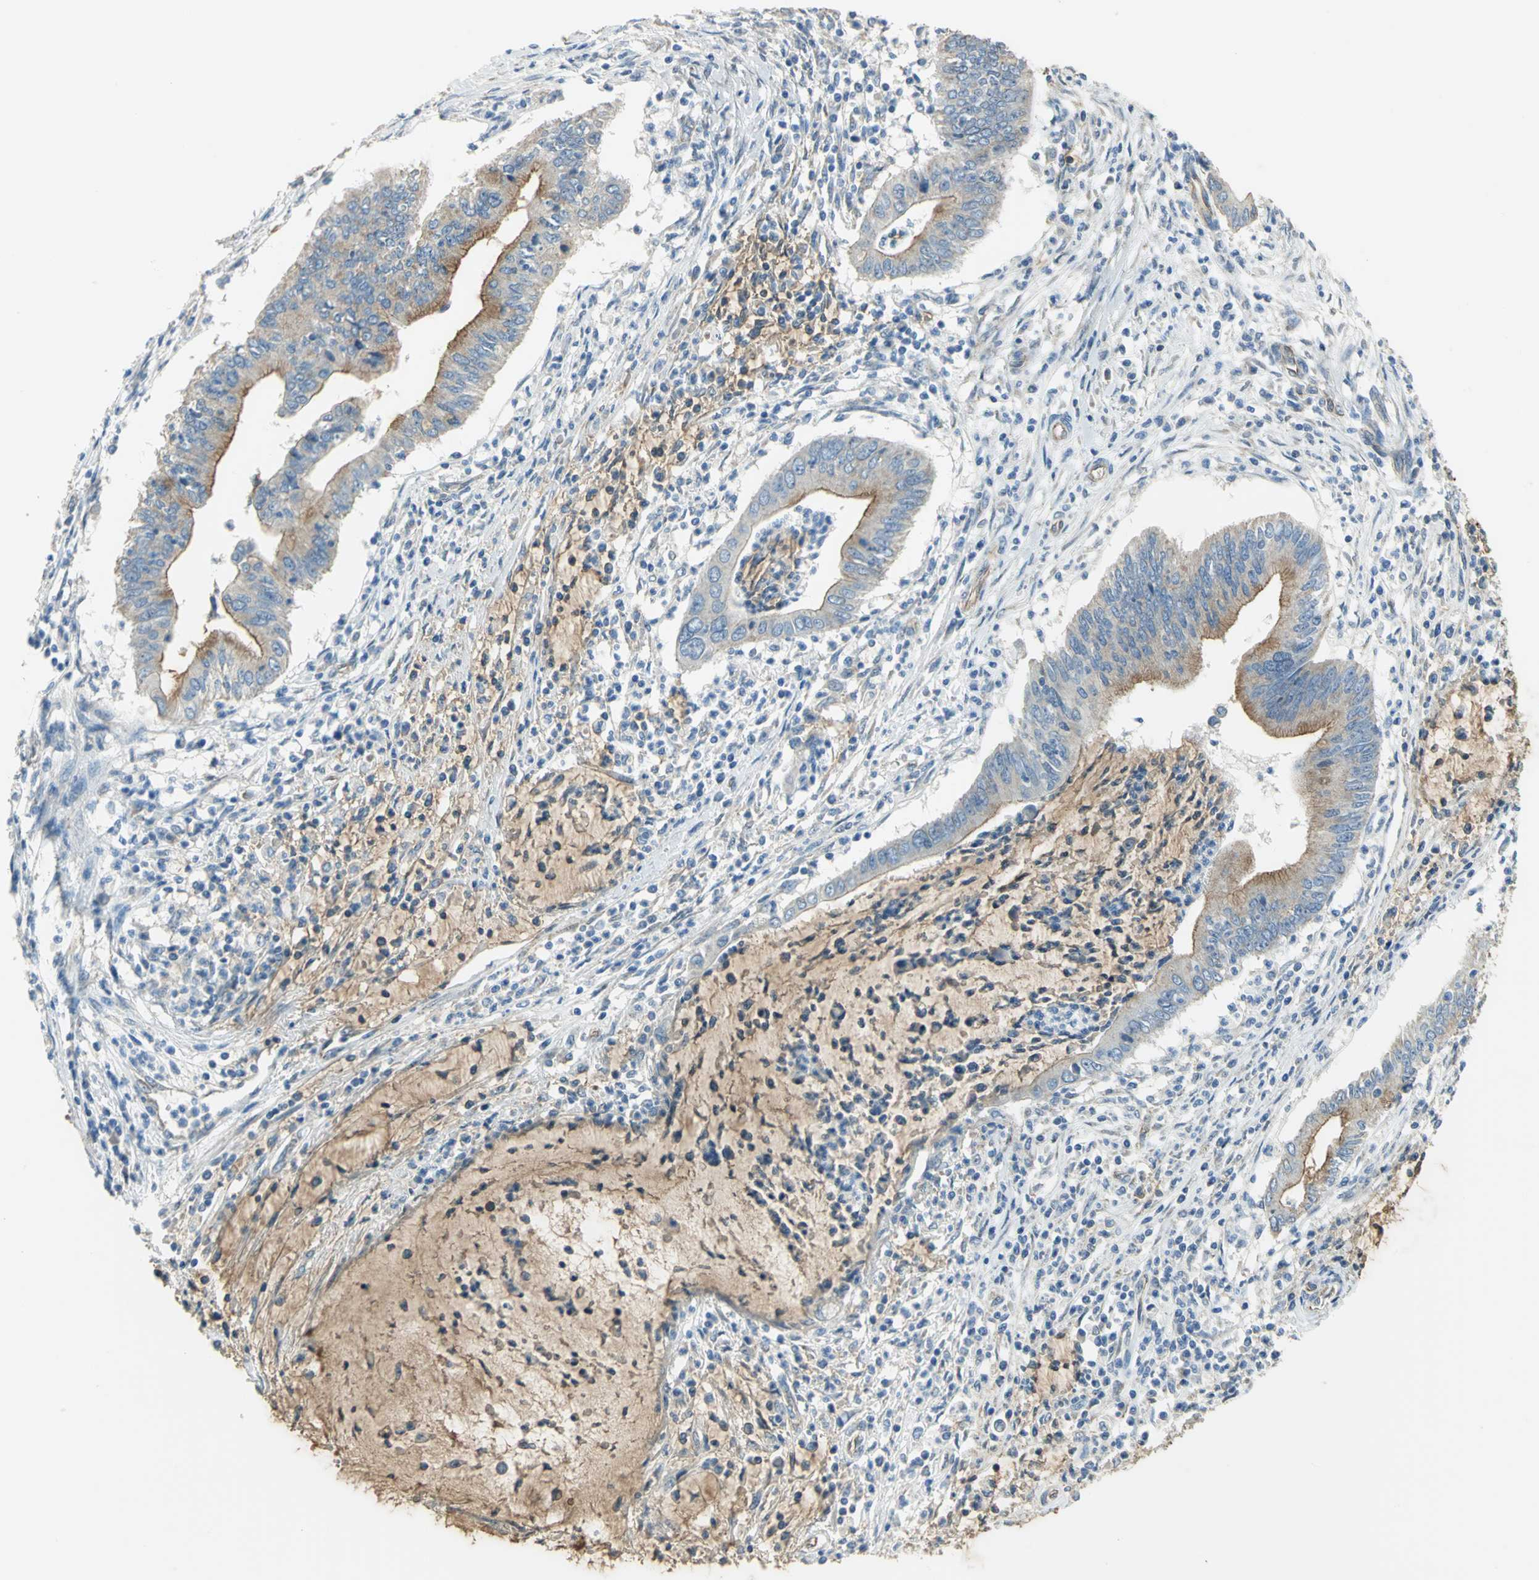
{"staining": {"intensity": "moderate", "quantity": "25%-75%", "location": "cytoplasmic/membranous"}, "tissue": "cervical cancer", "cell_type": "Tumor cells", "image_type": "cancer", "snomed": [{"axis": "morphology", "description": "Adenocarcinoma, NOS"}, {"axis": "topography", "description": "Cervix"}], "caption": "An immunohistochemistry (IHC) image of neoplastic tissue is shown. Protein staining in brown highlights moderate cytoplasmic/membranous positivity in cervical cancer within tumor cells.", "gene": "HTR1F", "patient": {"sex": "female", "age": 36}}